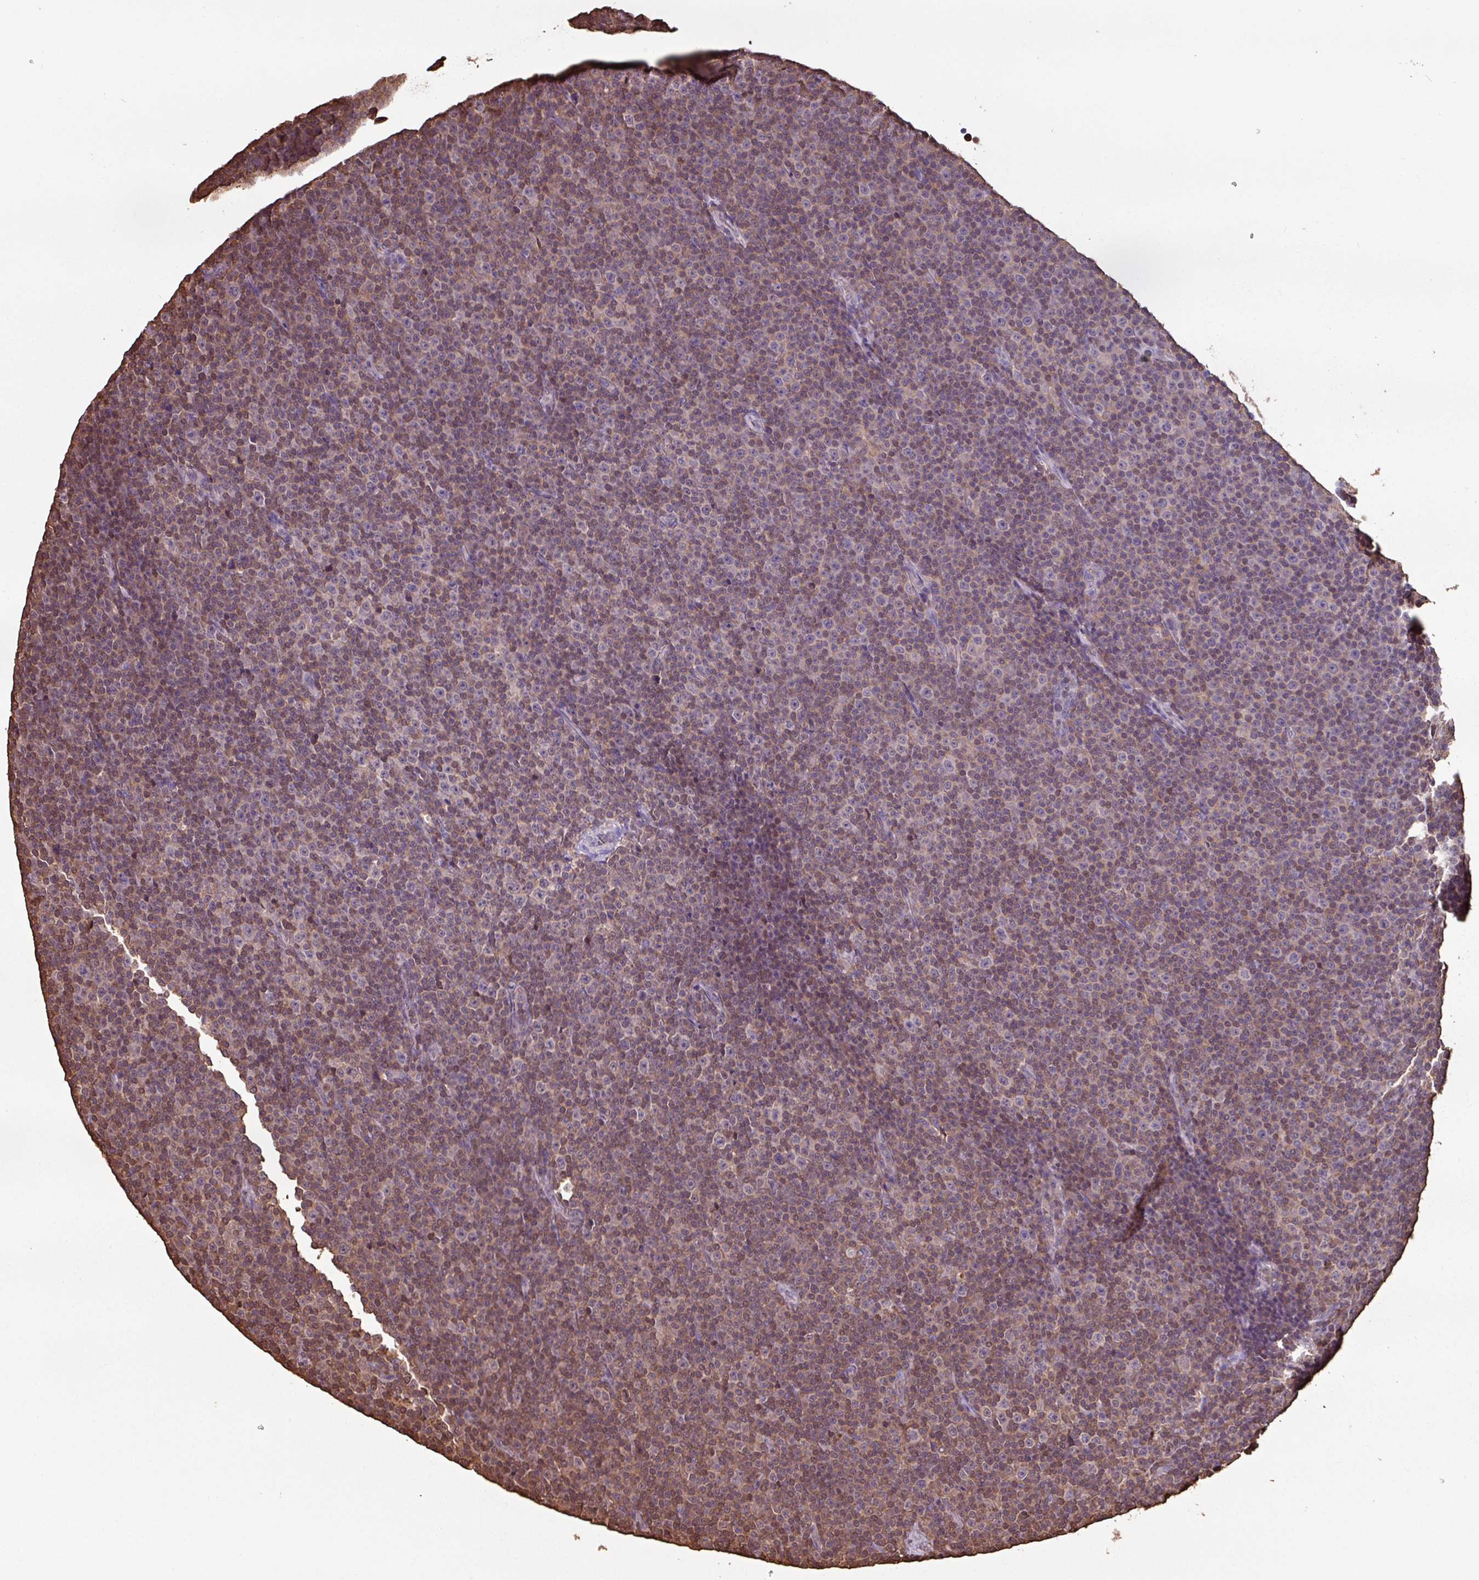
{"staining": {"intensity": "weak", "quantity": "<25%", "location": "nuclear"}, "tissue": "lymphoma", "cell_type": "Tumor cells", "image_type": "cancer", "snomed": [{"axis": "morphology", "description": "Malignant lymphoma, non-Hodgkin's type, Low grade"}, {"axis": "topography", "description": "Lymph node"}], "caption": "This is an IHC photomicrograph of lymphoma. There is no staining in tumor cells.", "gene": "ARHGDIB", "patient": {"sex": "female", "age": 67}}